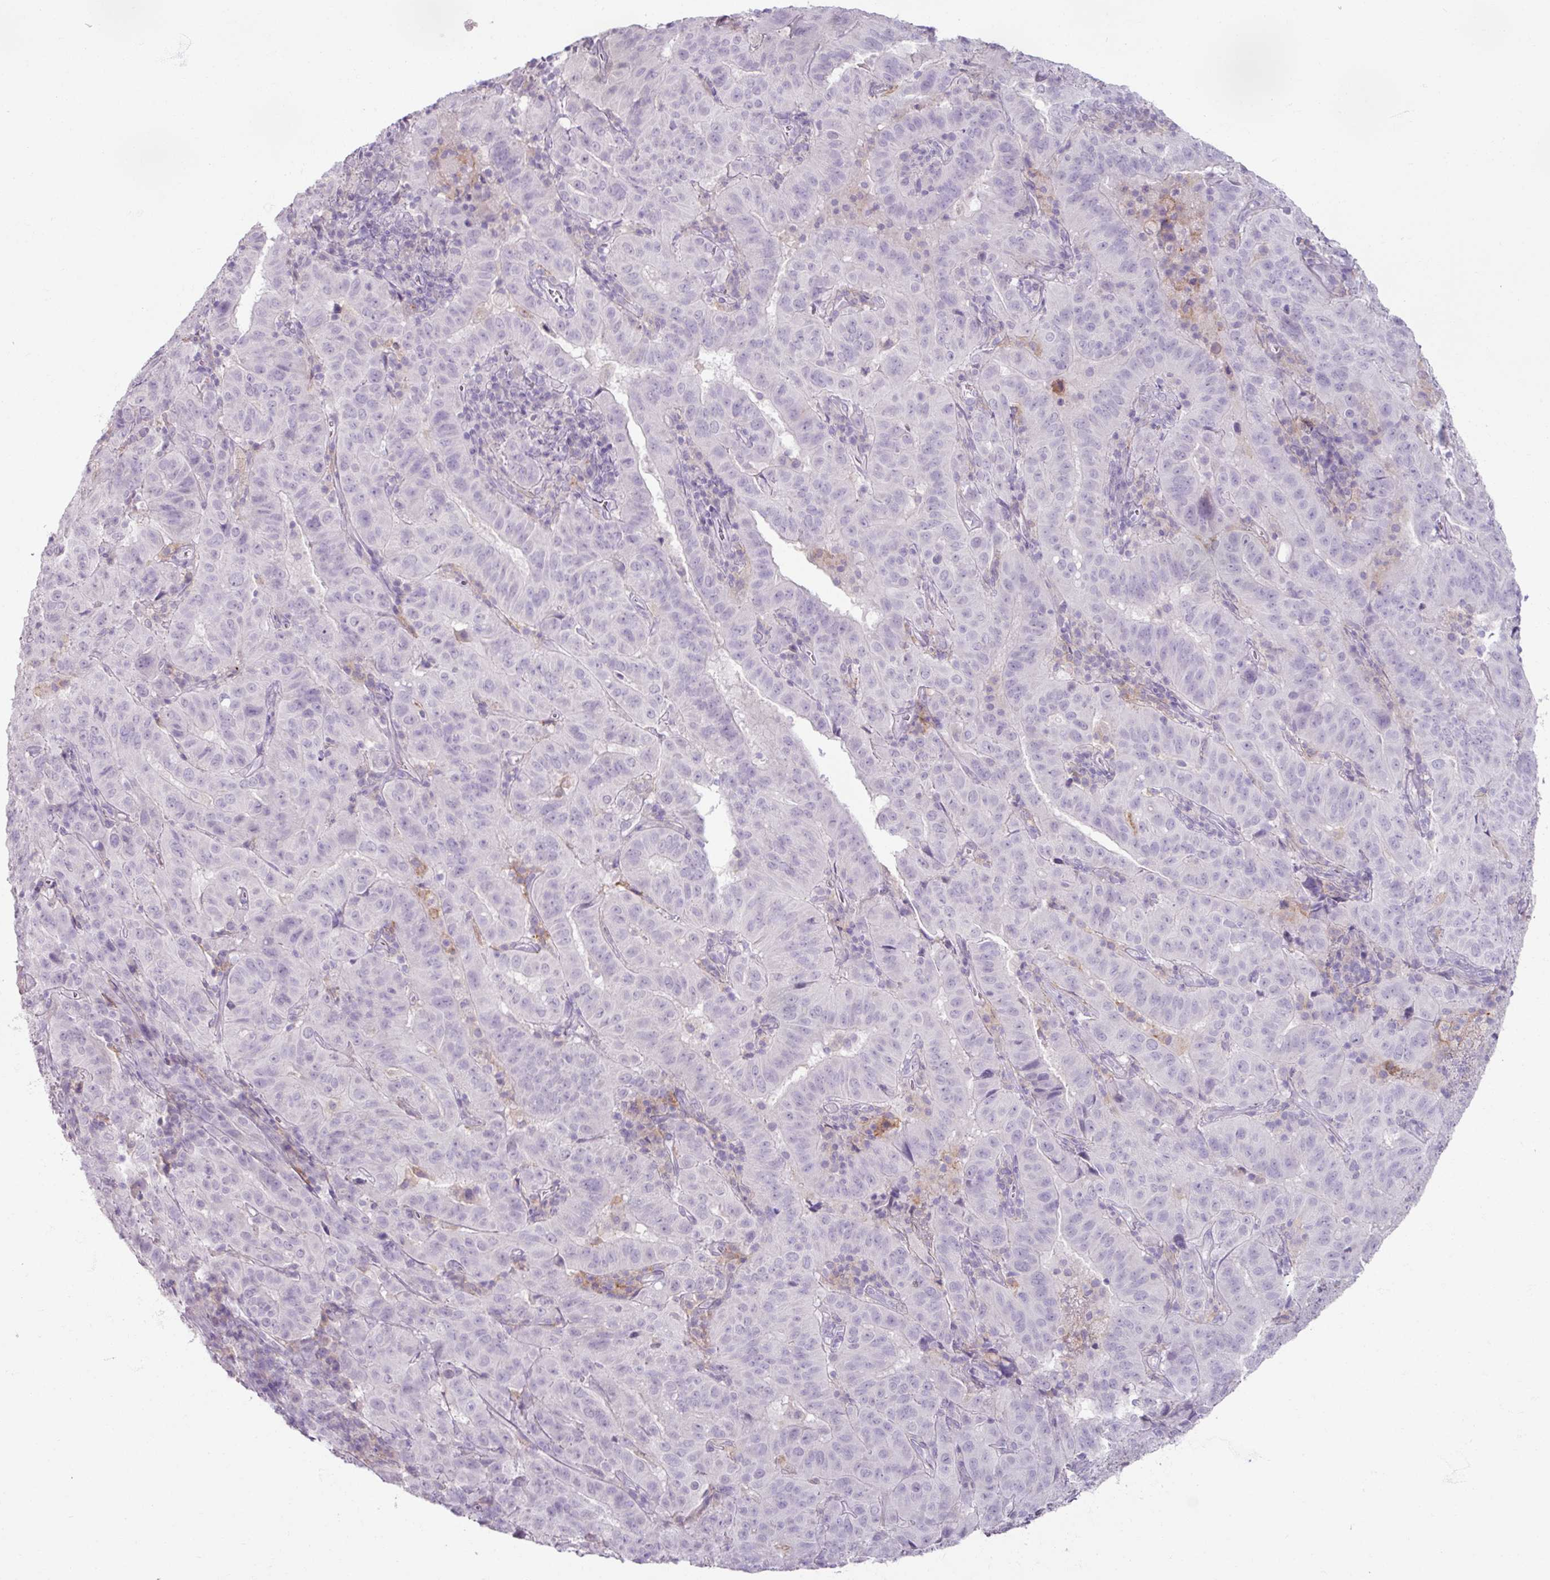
{"staining": {"intensity": "negative", "quantity": "none", "location": "none"}, "tissue": "pancreatic cancer", "cell_type": "Tumor cells", "image_type": "cancer", "snomed": [{"axis": "morphology", "description": "Adenocarcinoma, NOS"}, {"axis": "topography", "description": "Pancreas"}], "caption": "This histopathology image is of pancreatic cancer (adenocarcinoma) stained with immunohistochemistry (IHC) to label a protein in brown with the nuclei are counter-stained blue. There is no expression in tumor cells.", "gene": "SLC27A5", "patient": {"sex": "male", "age": 63}}